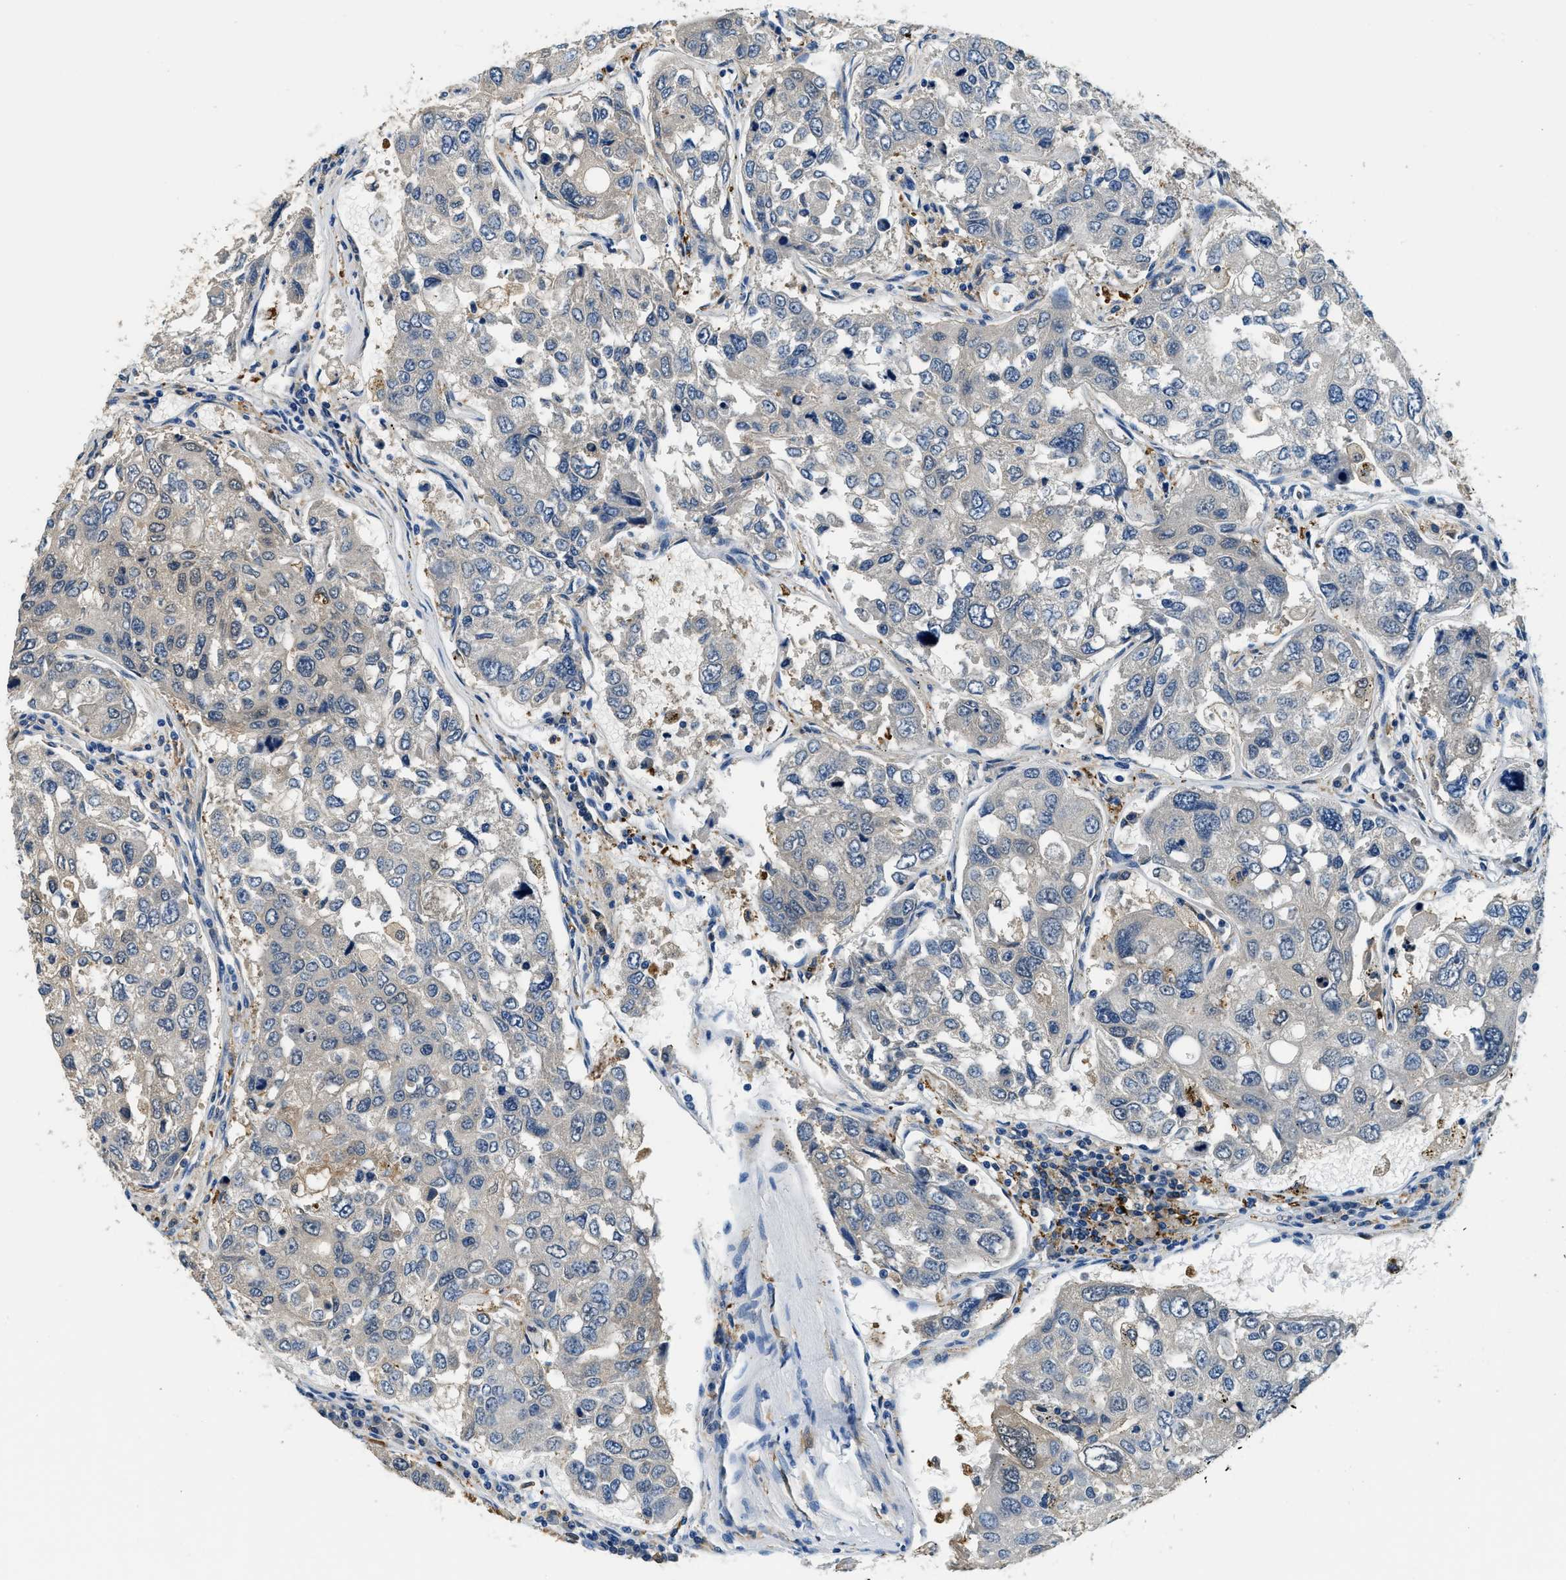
{"staining": {"intensity": "moderate", "quantity": "<25%", "location": "cytoplasmic/membranous"}, "tissue": "urothelial cancer", "cell_type": "Tumor cells", "image_type": "cancer", "snomed": [{"axis": "morphology", "description": "Urothelial carcinoma, High grade"}, {"axis": "topography", "description": "Lymph node"}, {"axis": "topography", "description": "Urinary bladder"}], "caption": "Human urothelial carcinoma (high-grade) stained with a brown dye reveals moderate cytoplasmic/membranous positive staining in approximately <25% of tumor cells.", "gene": "CAPG", "patient": {"sex": "male", "age": 51}}